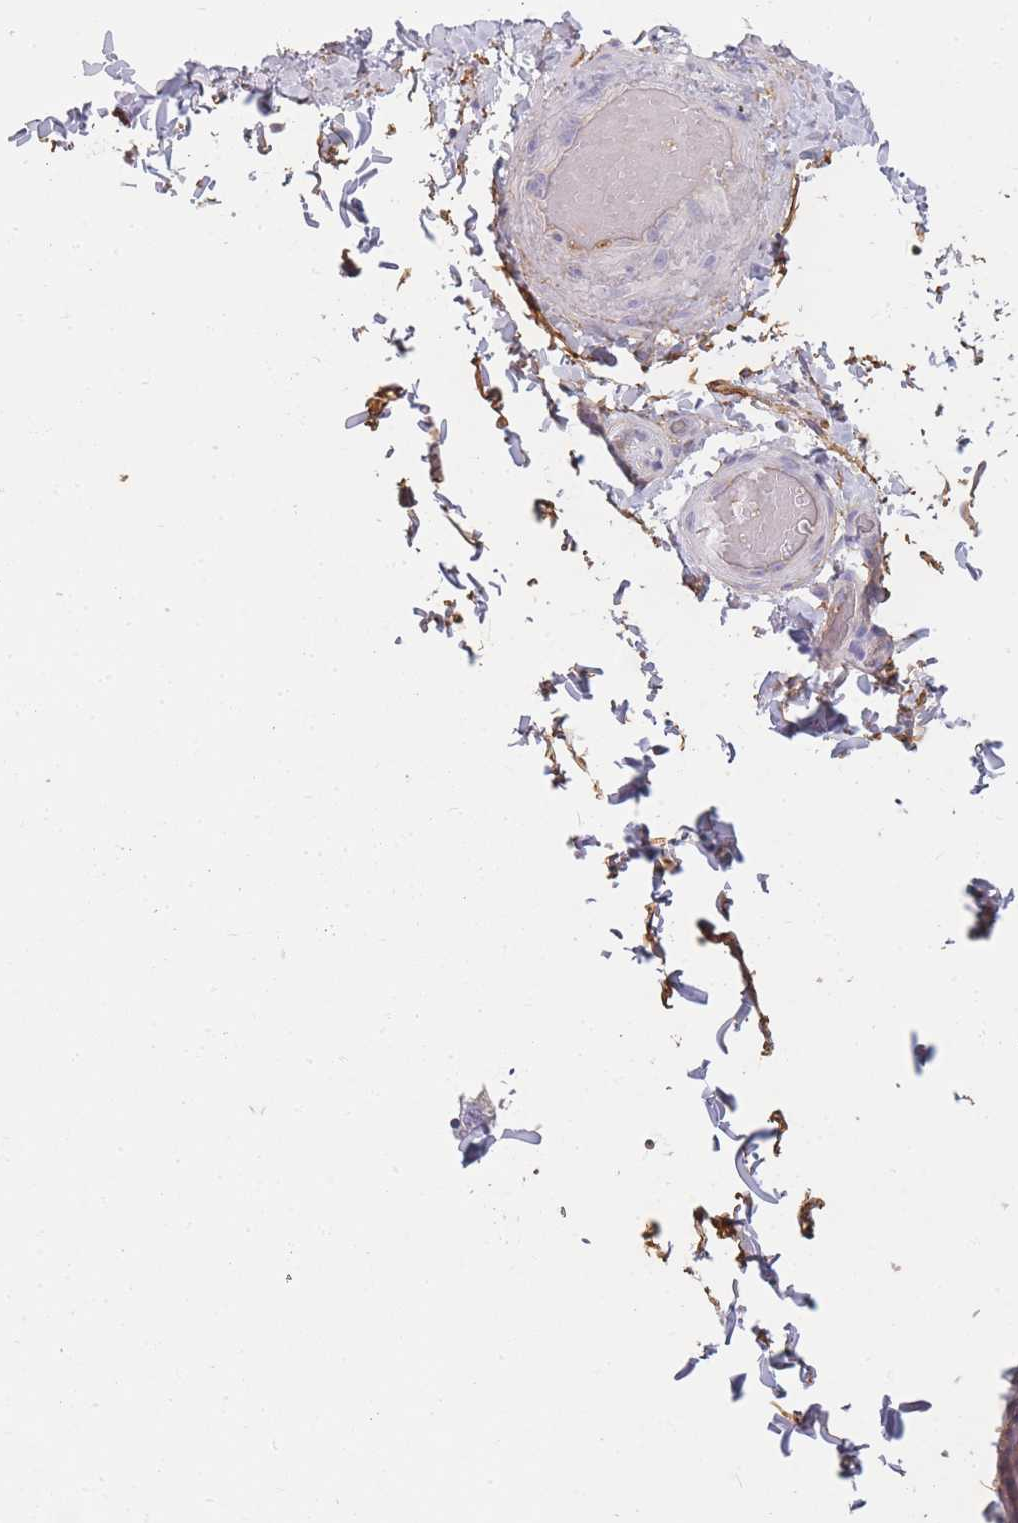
{"staining": {"intensity": "negative", "quantity": "none", "location": "none"}, "tissue": "soft tissue", "cell_type": "Chondrocytes", "image_type": "normal", "snomed": [{"axis": "morphology", "description": "Normal tissue, NOS"}, {"axis": "topography", "description": "Soft tissue"}, {"axis": "topography", "description": "Vascular tissue"}, {"axis": "topography", "description": "Peripheral nerve tissue"}], "caption": "Immunohistochemical staining of benign human soft tissue shows no significant positivity in chondrocytes.", "gene": "AP3M1", "patient": {"sex": "male", "age": 32}}